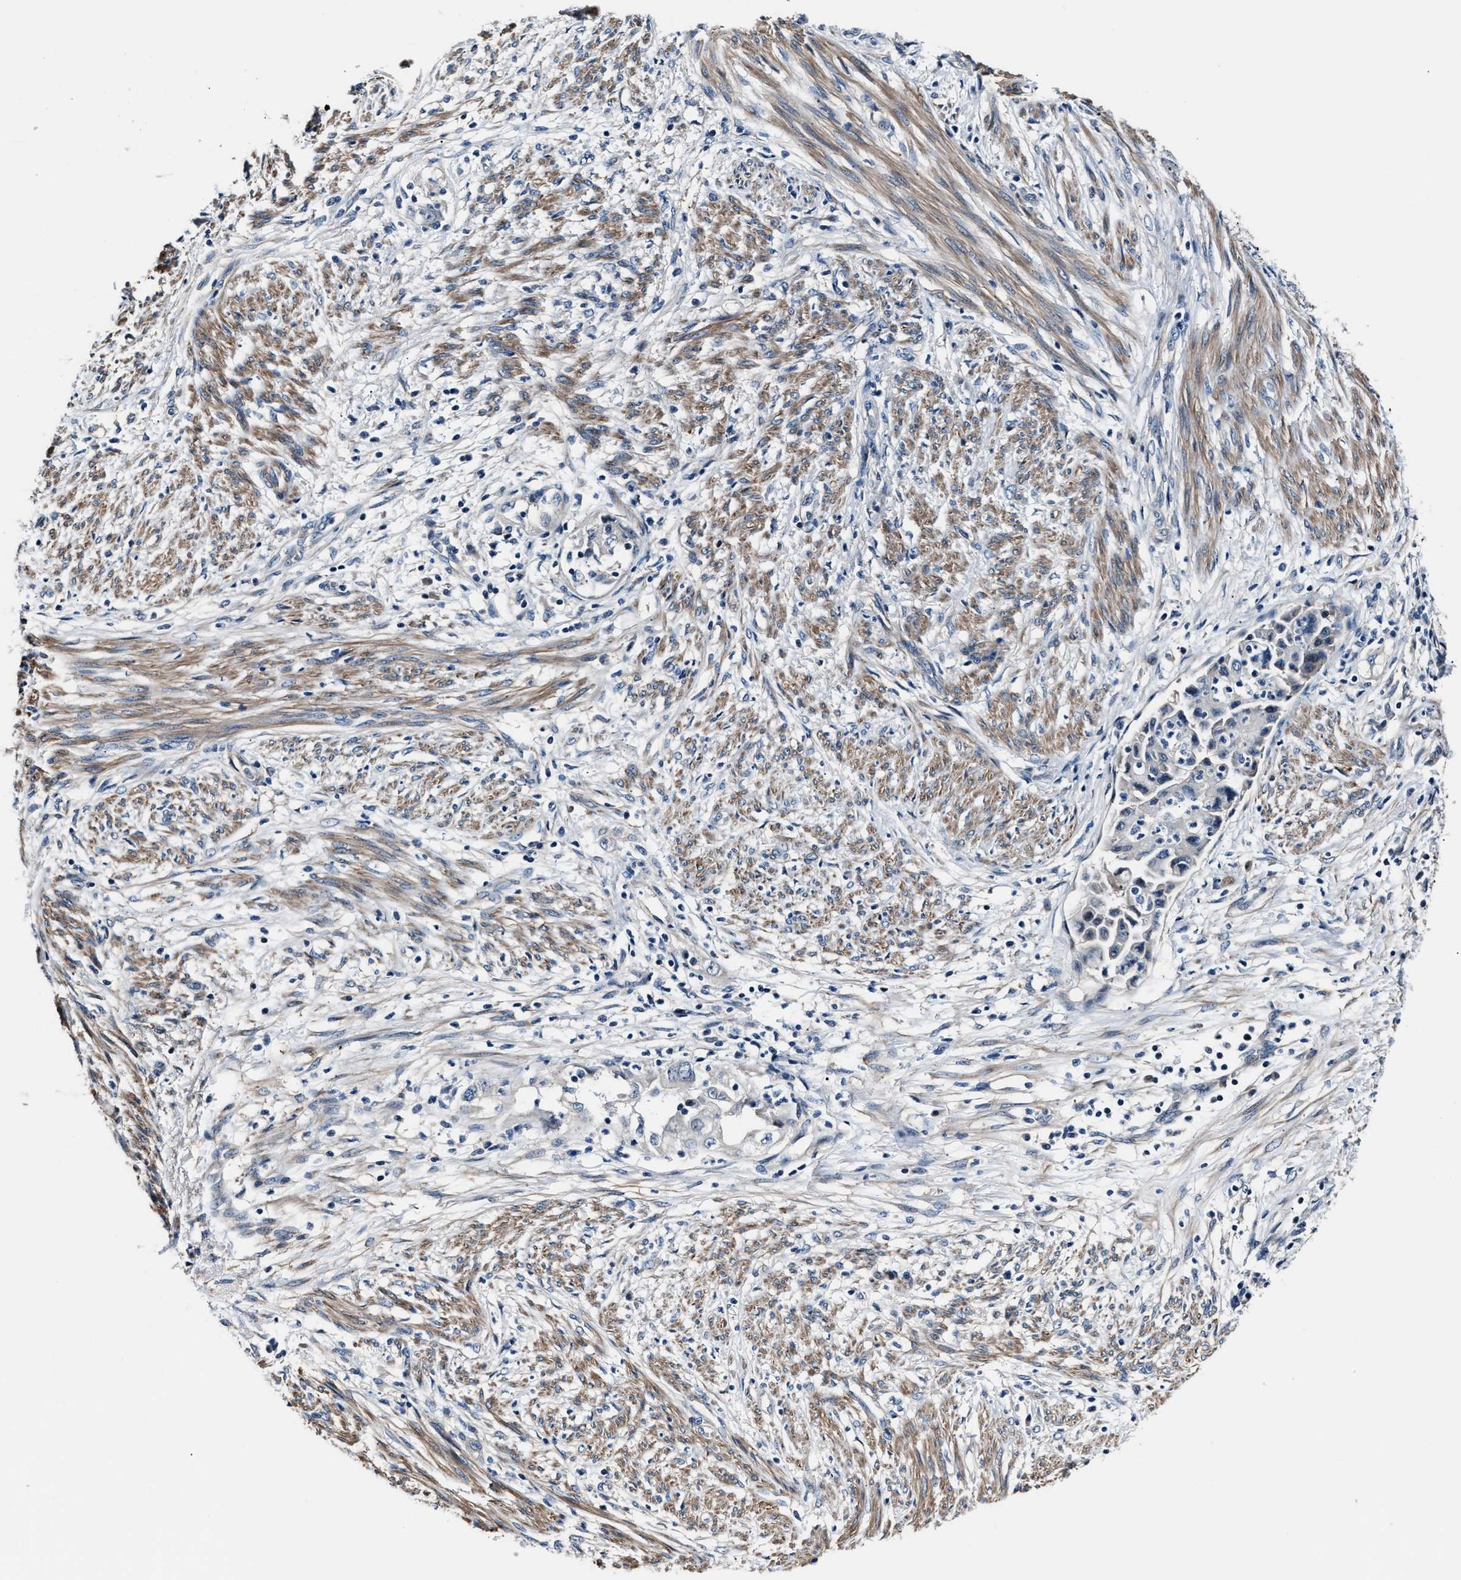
{"staining": {"intensity": "negative", "quantity": "none", "location": "none"}, "tissue": "endometrial cancer", "cell_type": "Tumor cells", "image_type": "cancer", "snomed": [{"axis": "morphology", "description": "Adenocarcinoma, NOS"}, {"axis": "topography", "description": "Endometrium"}], "caption": "A histopathology image of endometrial cancer stained for a protein demonstrates no brown staining in tumor cells.", "gene": "MPDZ", "patient": {"sex": "female", "age": 85}}